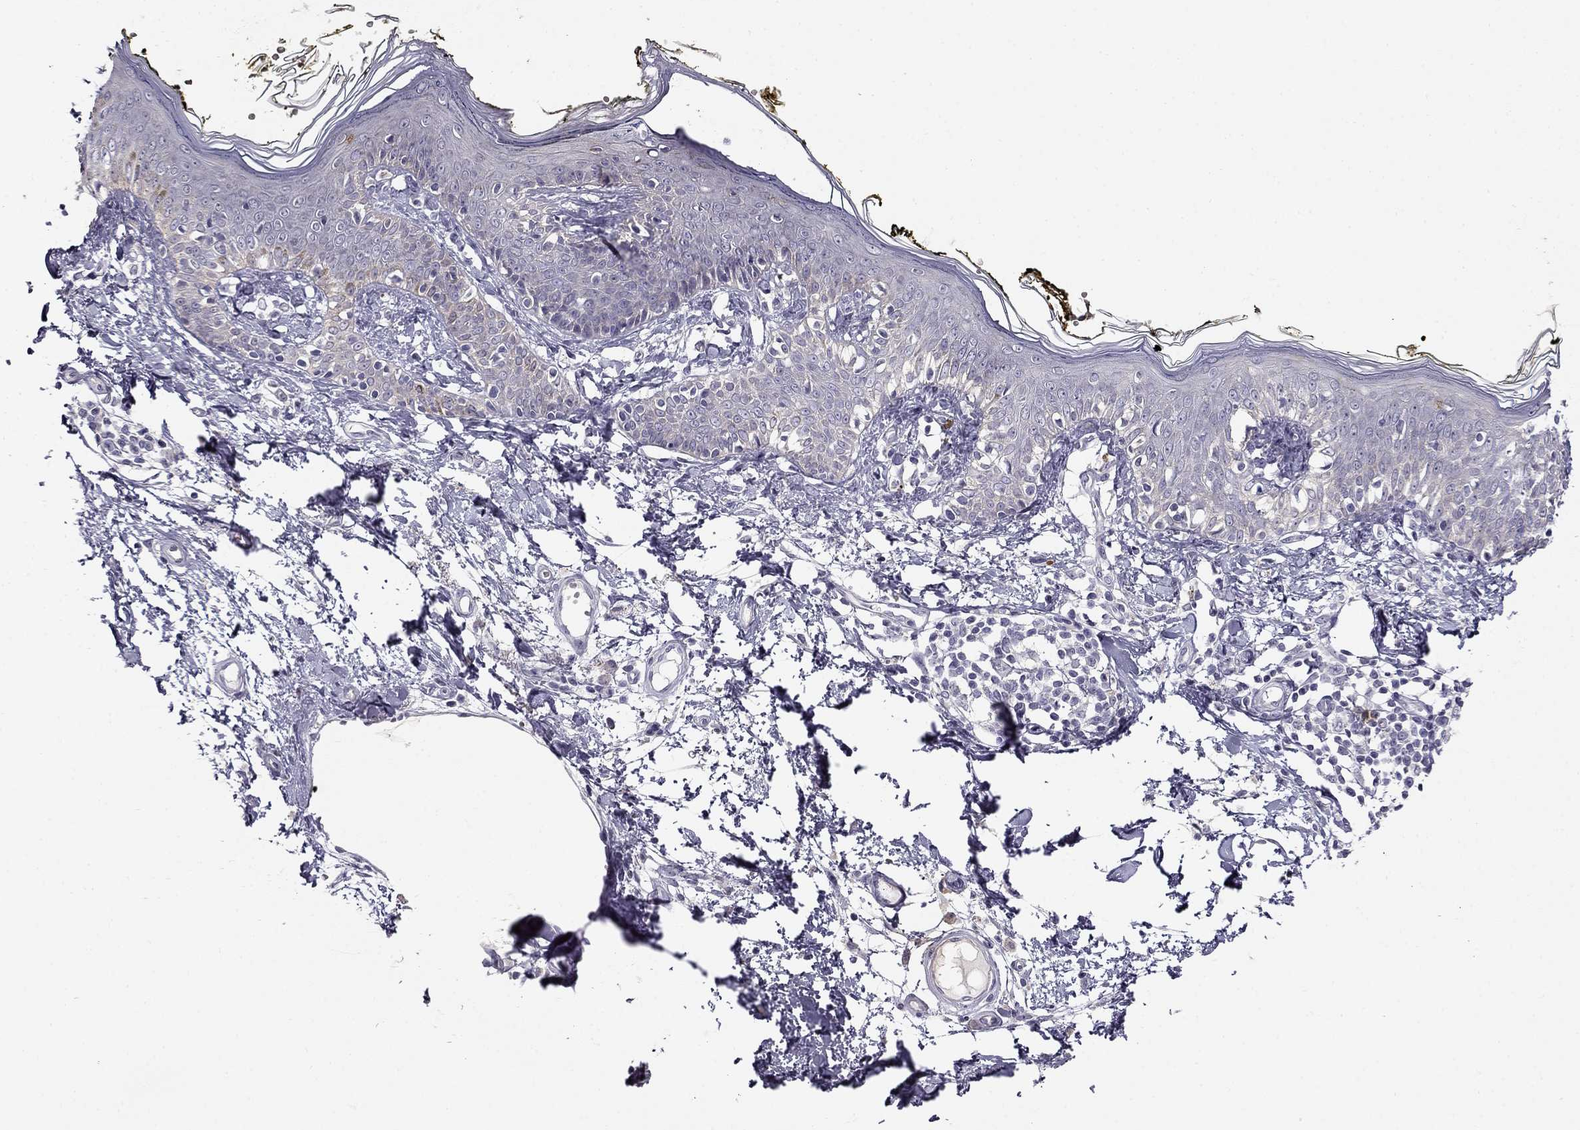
{"staining": {"intensity": "negative", "quantity": "none", "location": "none"}, "tissue": "skin", "cell_type": "Fibroblasts", "image_type": "normal", "snomed": [{"axis": "morphology", "description": "Normal tissue, NOS"}, {"axis": "topography", "description": "Skin"}], "caption": "Immunohistochemical staining of normal skin reveals no significant expression in fibroblasts. (Stains: DAB immunohistochemistry (IHC) with hematoxylin counter stain, Microscopy: brightfield microscopy at high magnification).", "gene": "CNR1", "patient": {"sex": "male", "age": 76}}